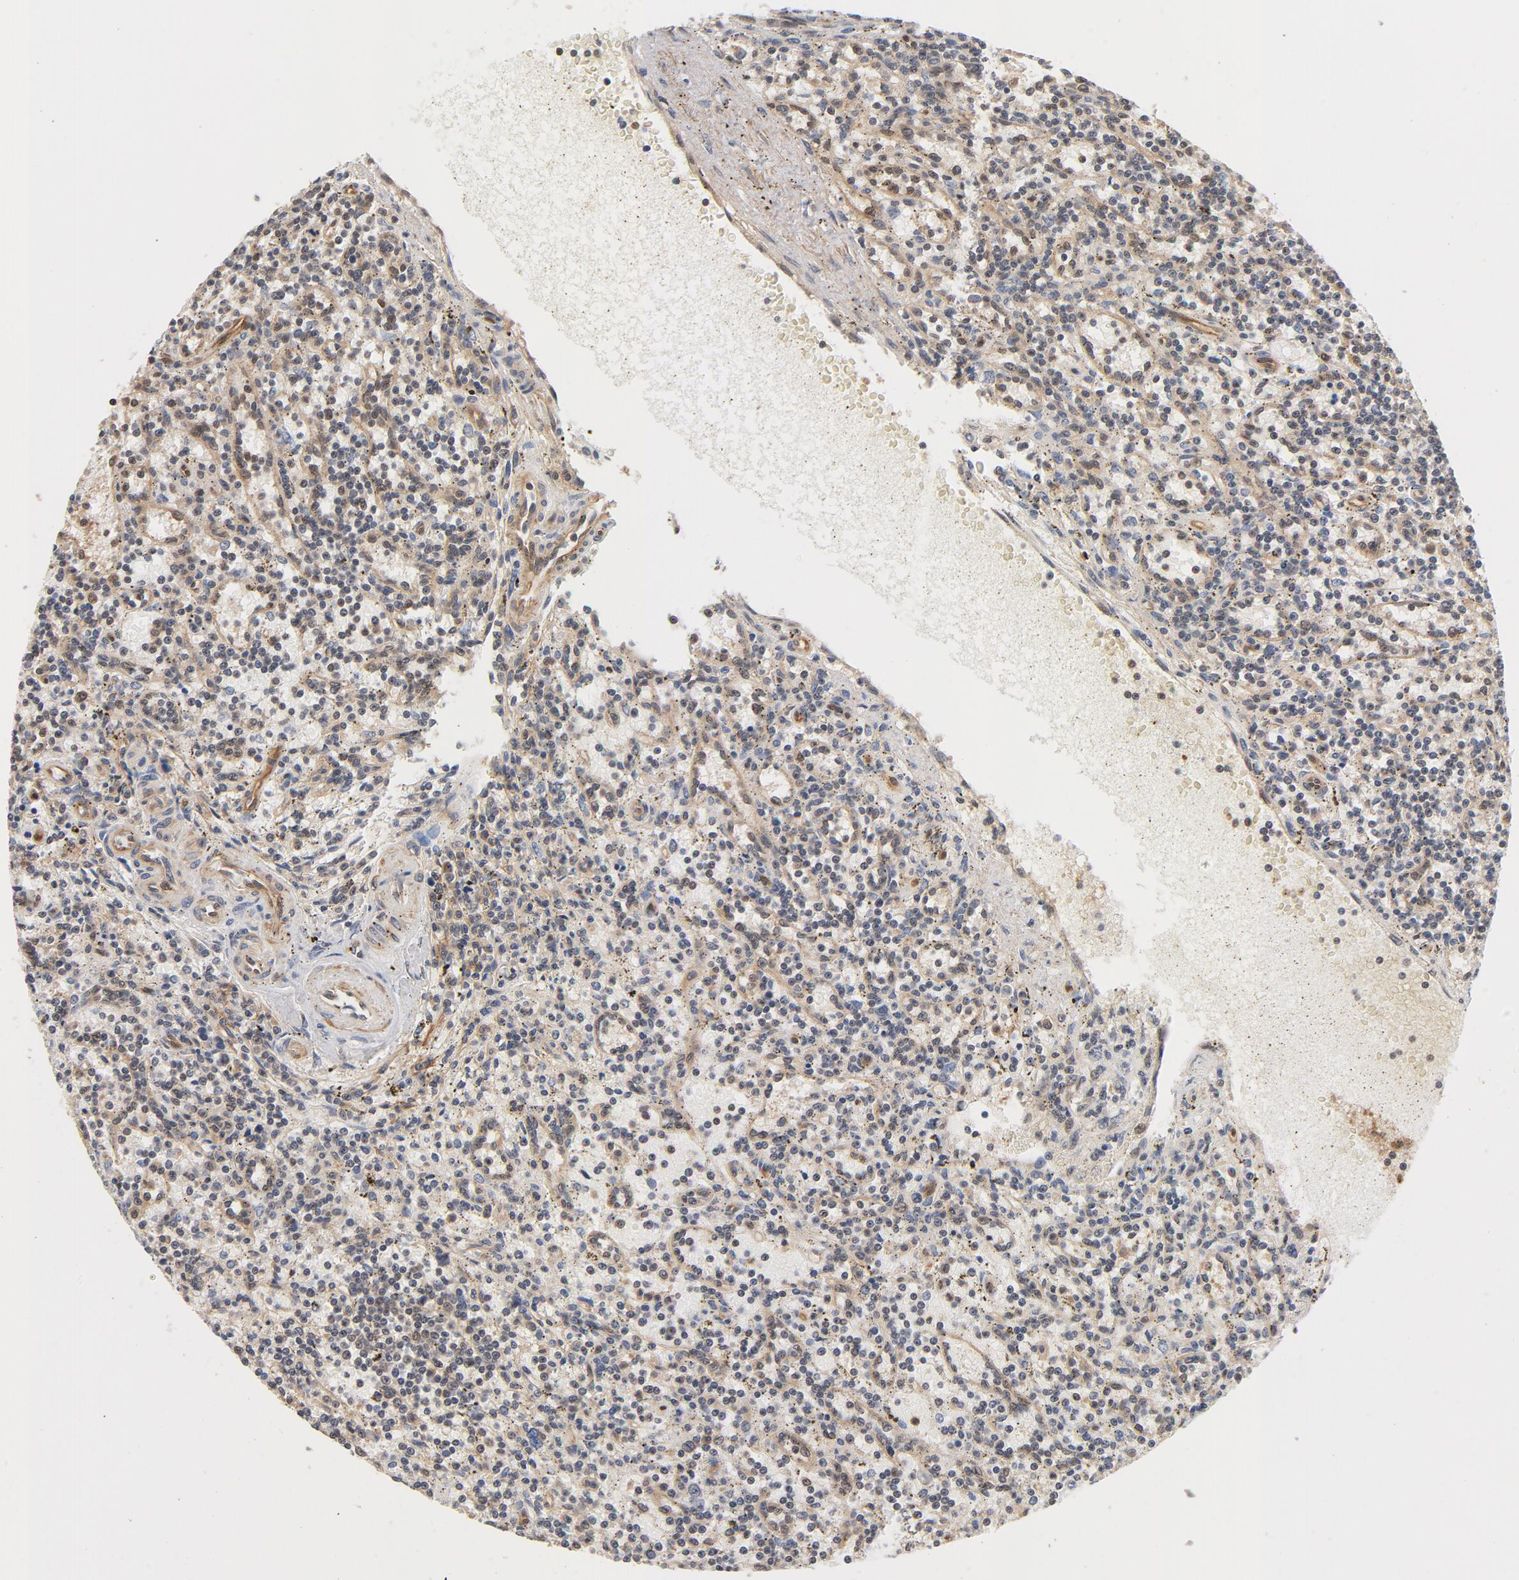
{"staining": {"intensity": "moderate", "quantity": "25%-75%", "location": "cytoplasmic/membranous,nuclear"}, "tissue": "lymphoma", "cell_type": "Tumor cells", "image_type": "cancer", "snomed": [{"axis": "morphology", "description": "Malignant lymphoma, non-Hodgkin's type, Low grade"}, {"axis": "topography", "description": "Spleen"}], "caption": "Immunohistochemical staining of low-grade malignant lymphoma, non-Hodgkin's type shows moderate cytoplasmic/membranous and nuclear protein positivity in approximately 25%-75% of tumor cells.", "gene": "CDC37", "patient": {"sex": "male", "age": 73}}